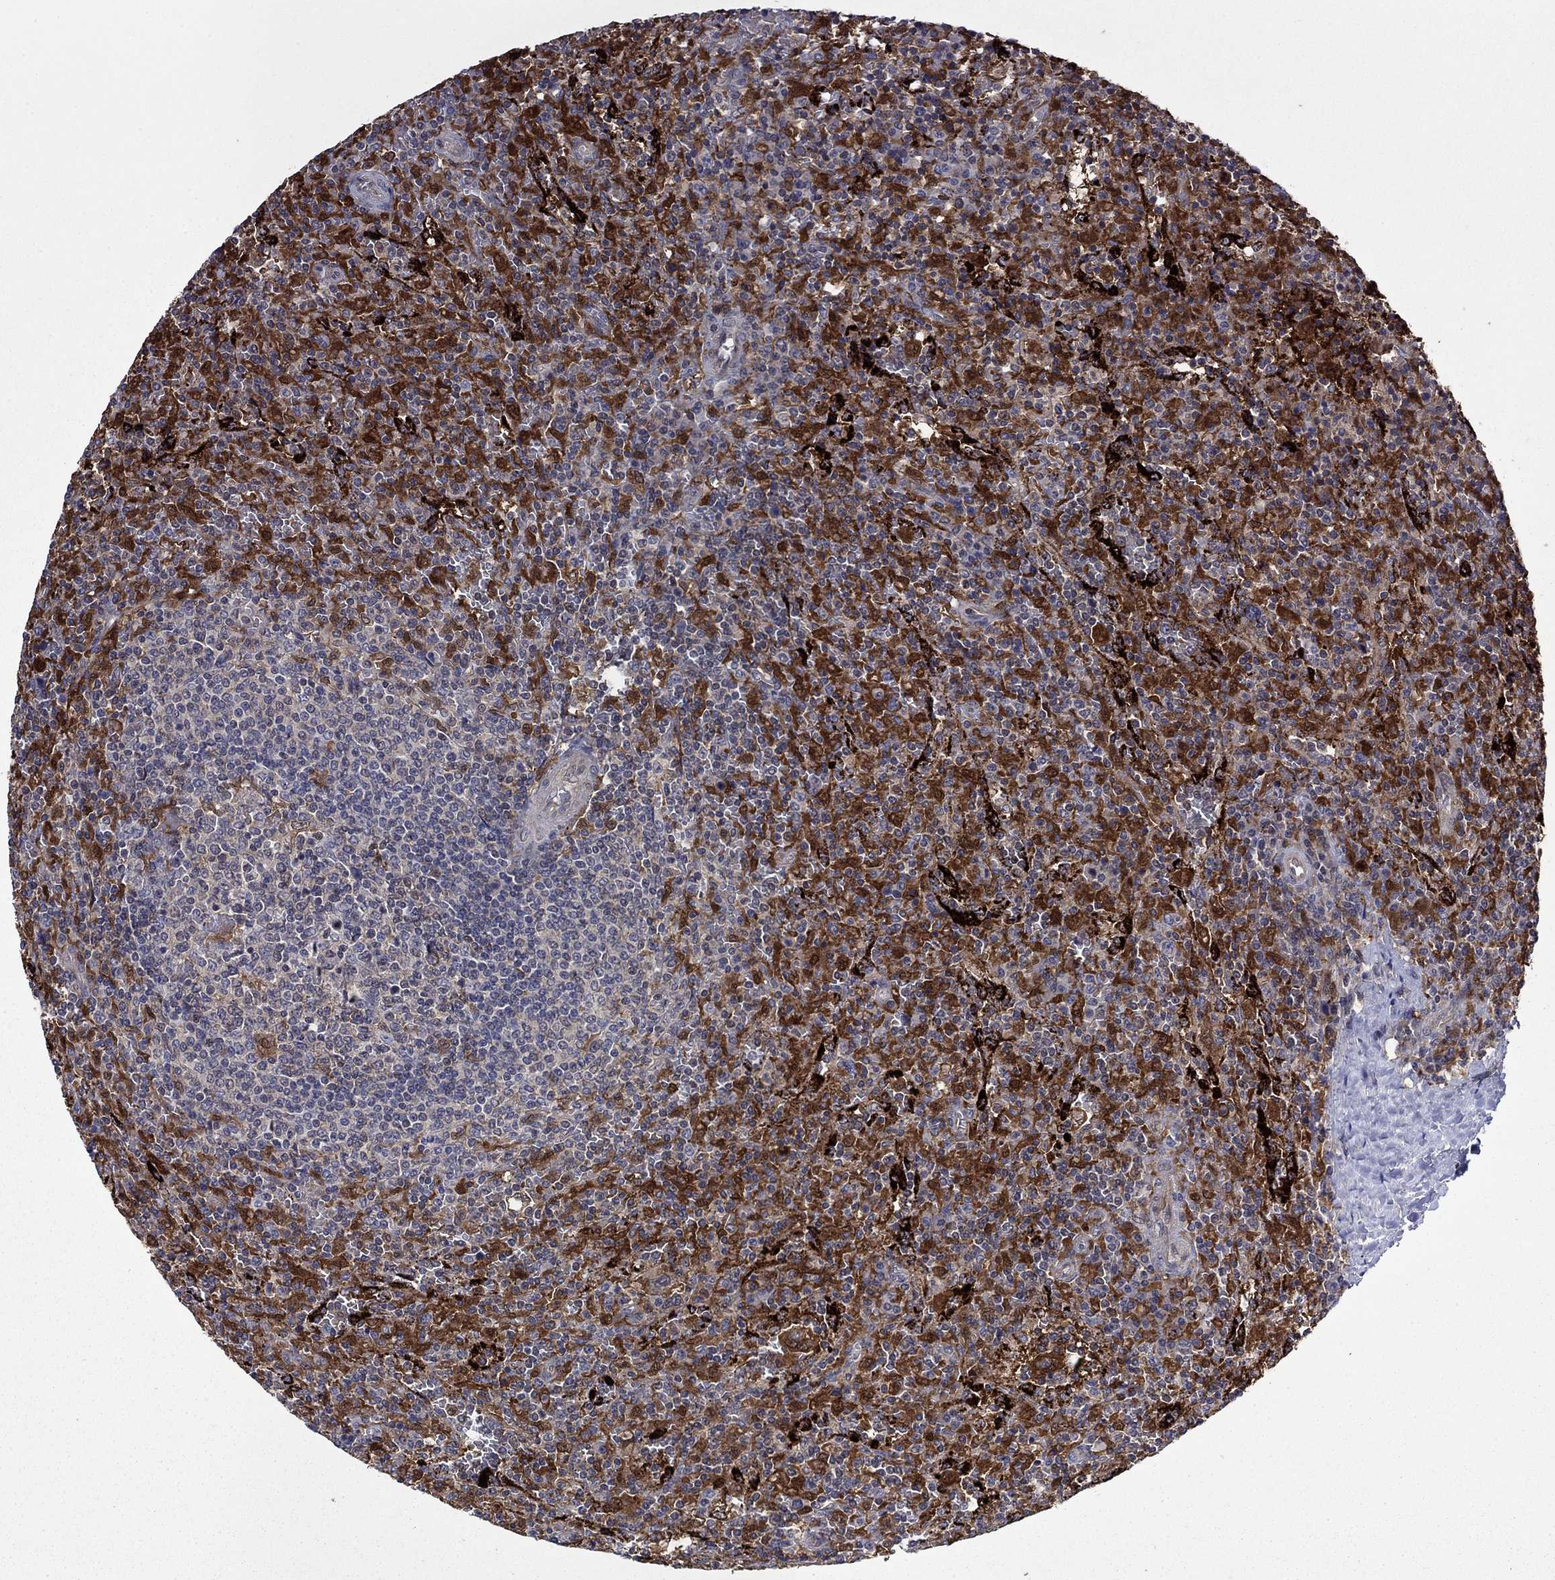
{"staining": {"intensity": "strong", "quantity": "25%-75%", "location": "cytoplasmic/membranous"}, "tissue": "lymphoma", "cell_type": "Tumor cells", "image_type": "cancer", "snomed": [{"axis": "morphology", "description": "Malignant lymphoma, non-Hodgkin's type, Low grade"}, {"axis": "topography", "description": "Spleen"}], "caption": "Immunohistochemical staining of human malignant lymphoma, non-Hodgkin's type (low-grade) reveals high levels of strong cytoplasmic/membranous protein expression in about 25%-75% of tumor cells.", "gene": "TPMT", "patient": {"sex": "male", "age": 62}}